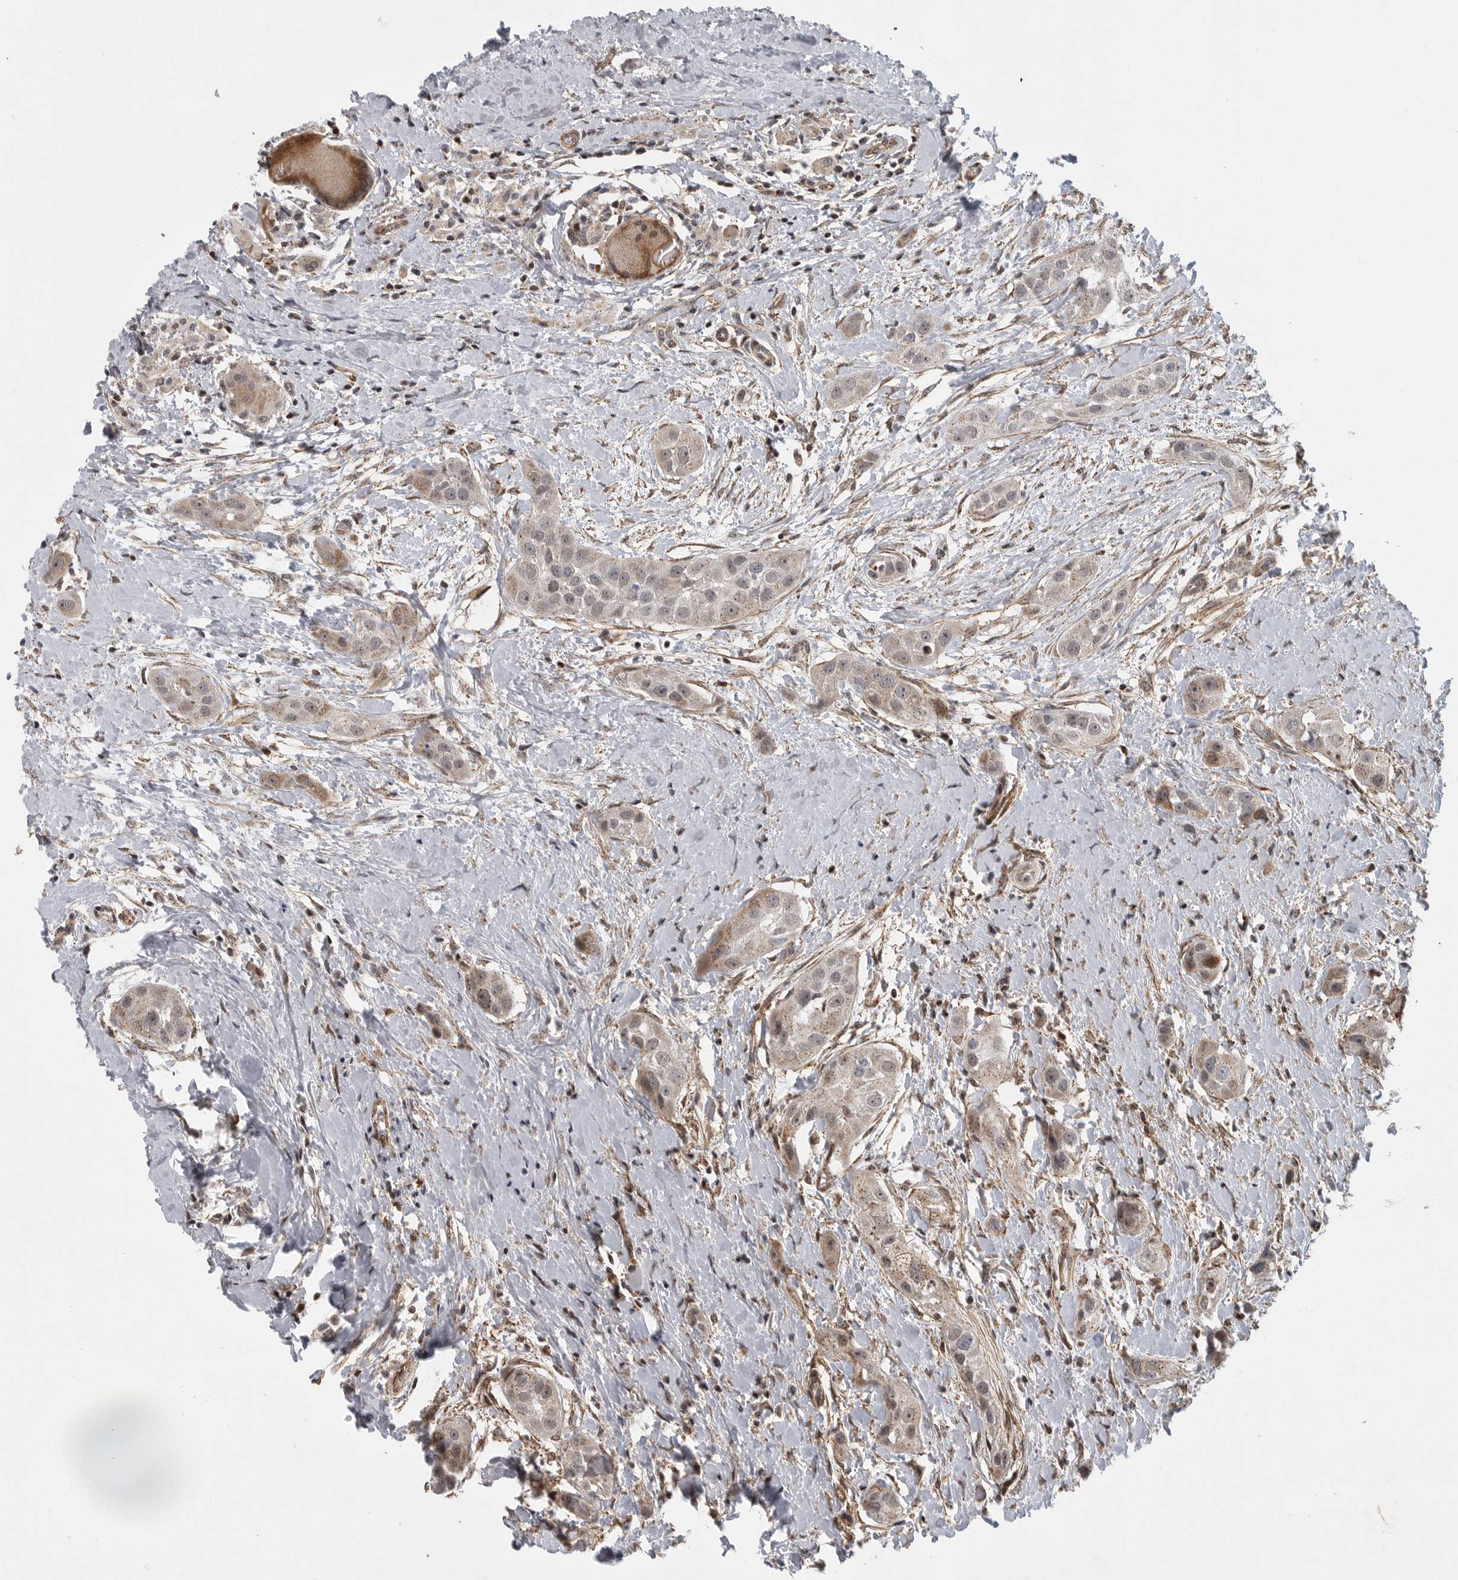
{"staining": {"intensity": "weak", "quantity": ">75%", "location": "cytoplasmic/membranous"}, "tissue": "head and neck cancer", "cell_type": "Tumor cells", "image_type": "cancer", "snomed": [{"axis": "morphology", "description": "Normal tissue, NOS"}, {"axis": "morphology", "description": "Squamous cell carcinoma, NOS"}, {"axis": "topography", "description": "Skeletal muscle"}, {"axis": "topography", "description": "Head-Neck"}], "caption": "Squamous cell carcinoma (head and neck) stained with immunohistochemistry reveals weak cytoplasmic/membranous staining in approximately >75% of tumor cells.", "gene": "TMPRSS11F", "patient": {"sex": "male", "age": 51}}